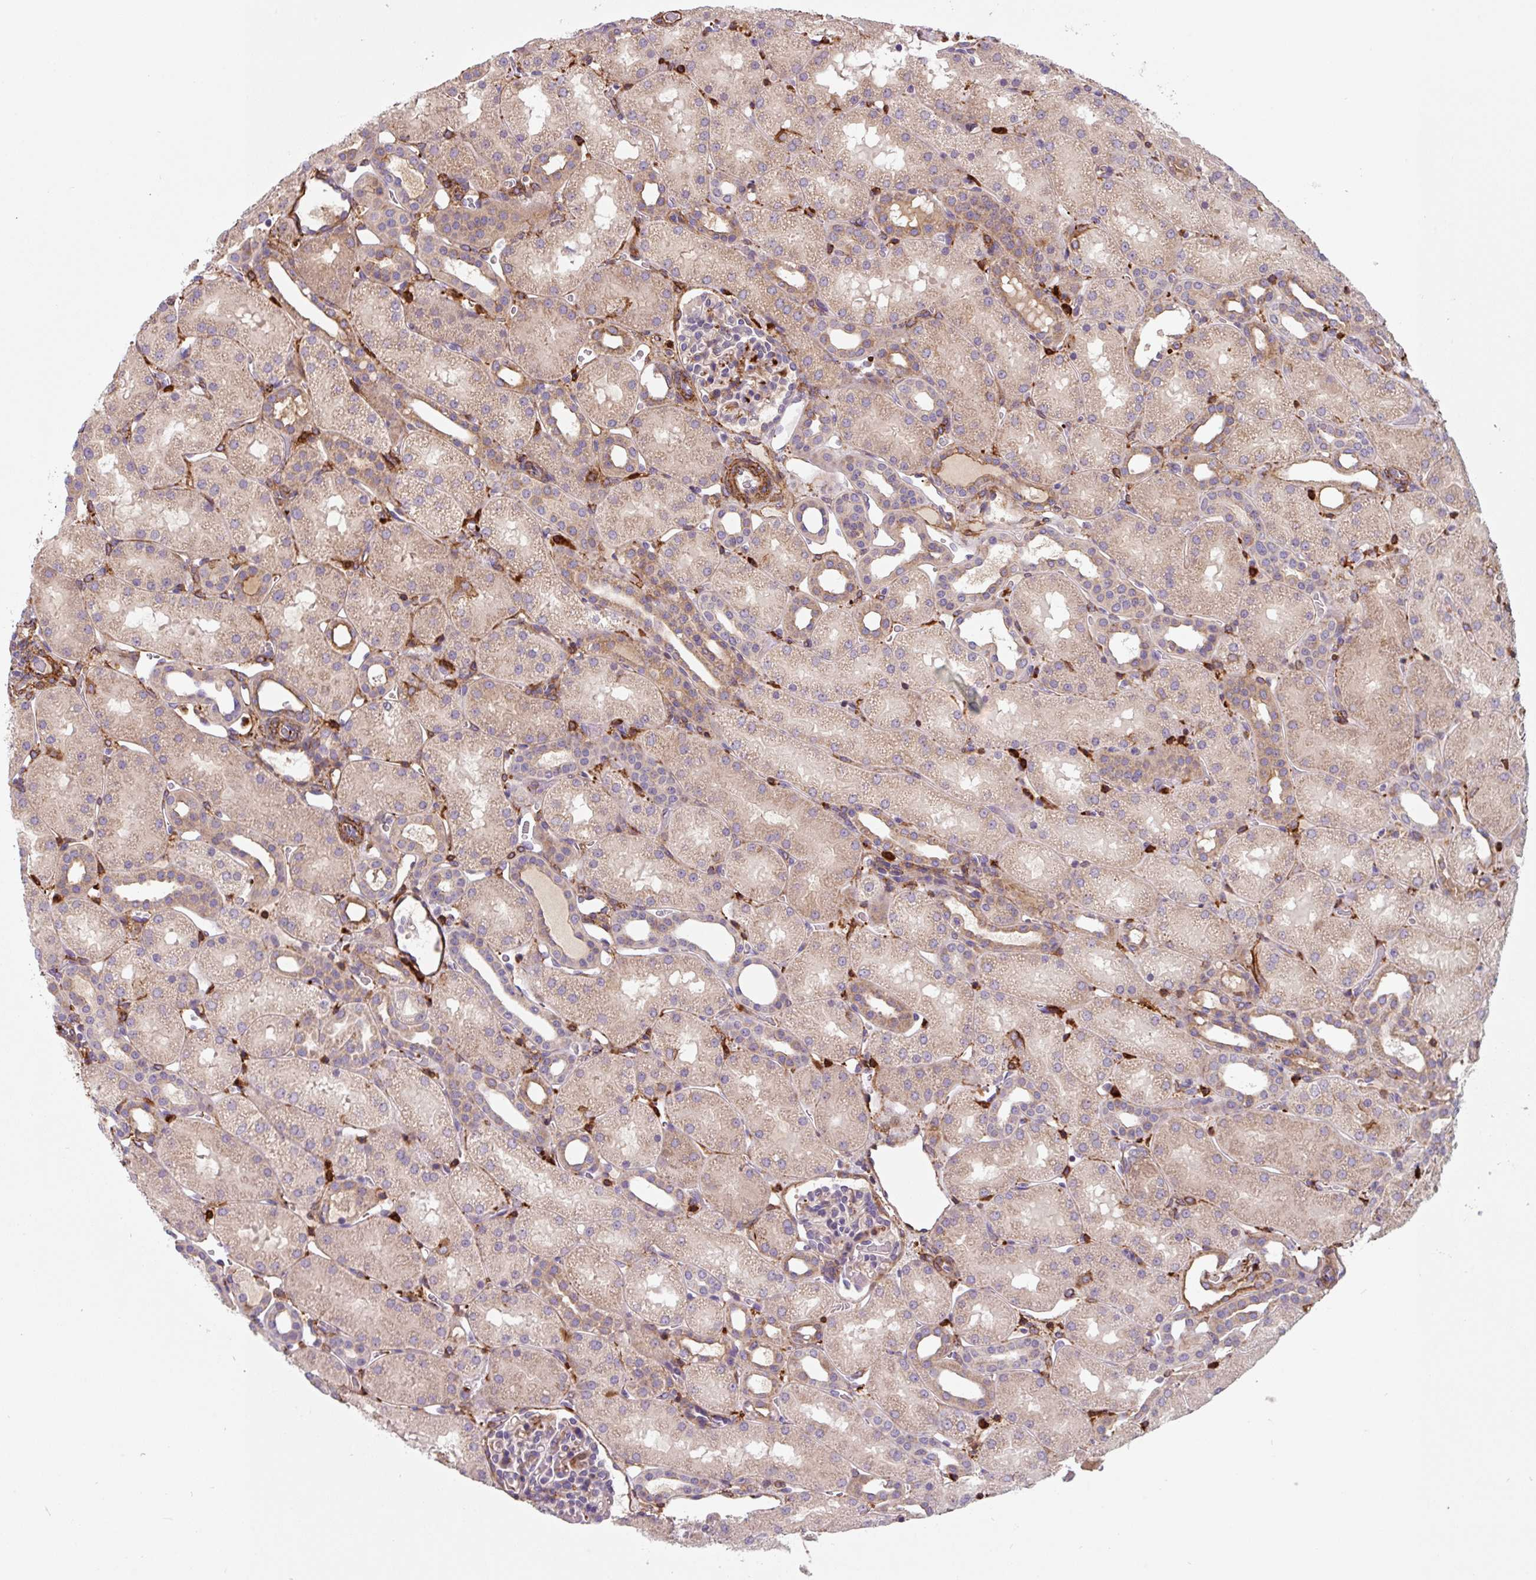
{"staining": {"intensity": "moderate", "quantity": "<25%", "location": "cytoplasmic/membranous"}, "tissue": "kidney", "cell_type": "Cells in glomeruli", "image_type": "normal", "snomed": [{"axis": "morphology", "description": "Normal tissue, NOS"}, {"axis": "topography", "description": "Kidney"}], "caption": "IHC staining of unremarkable kidney, which shows low levels of moderate cytoplasmic/membranous positivity in approximately <25% of cells in glomeruli indicating moderate cytoplasmic/membranous protein expression. The staining was performed using DAB (brown) for protein detection and nuclei were counterstained in hematoxylin (blue).", "gene": "DHFR2", "patient": {"sex": "male", "age": 2}}